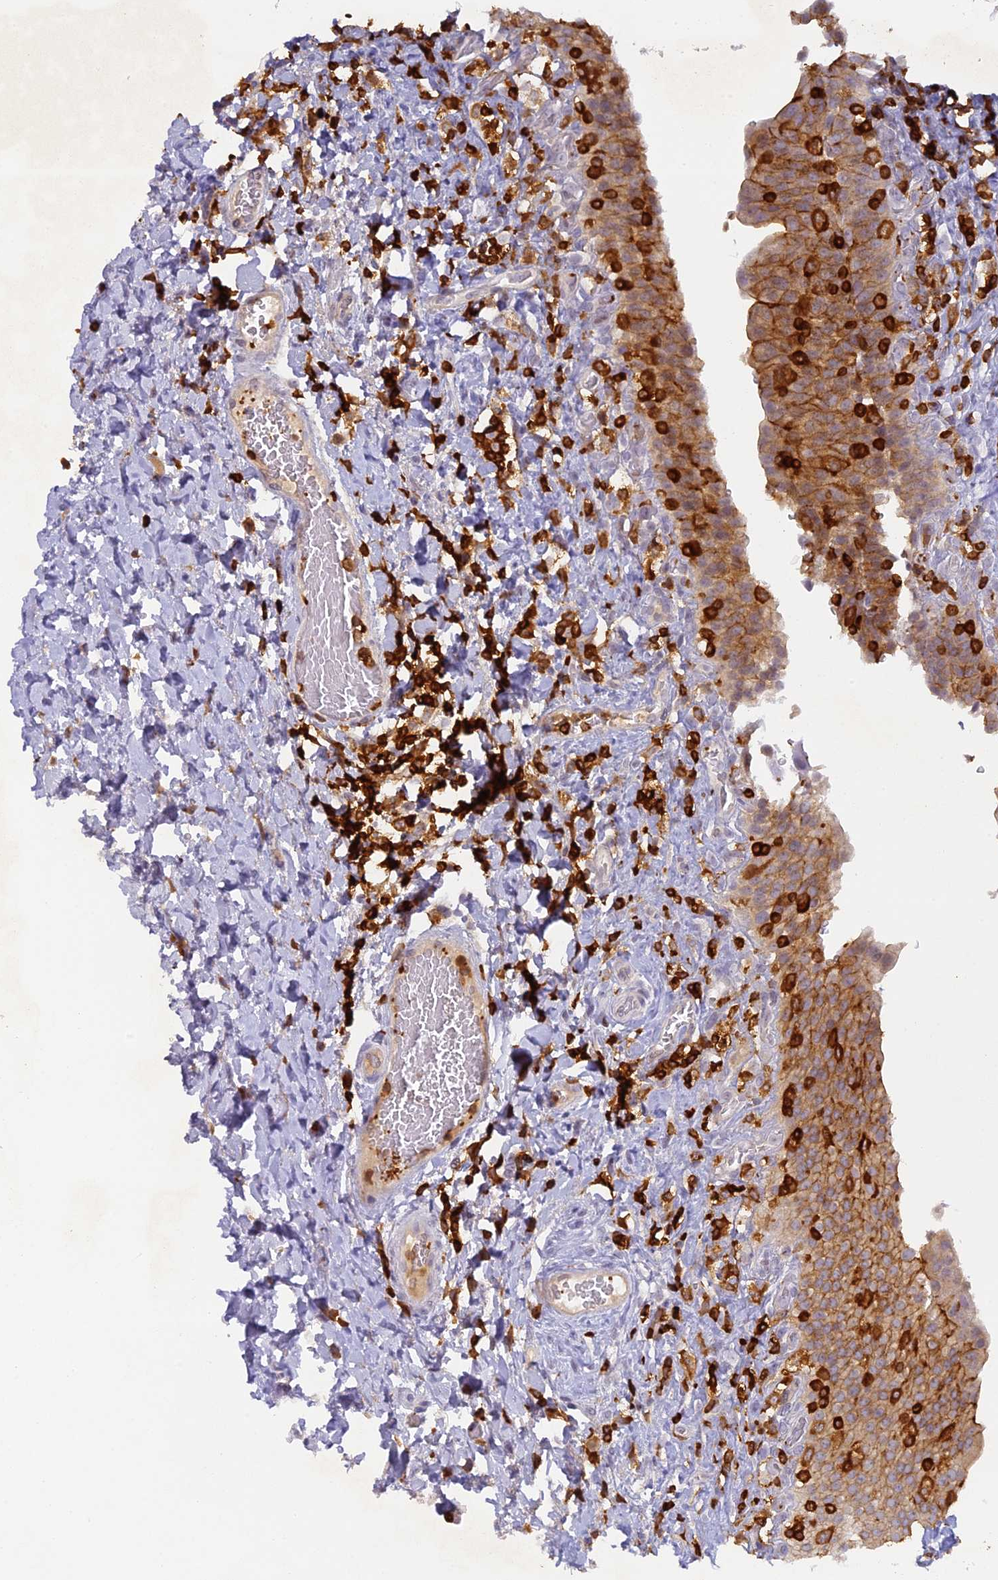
{"staining": {"intensity": "moderate", "quantity": "25%-75%", "location": "cytoplasmic/membranous"}, "tissue": "urinary bladder", "cell_type": "Urothelial cells", "image_type": "normal", "snomed": [{"axis": "morphology", "description": "Normal tissue, NOS"}, {"axis": "morphology", "description": "Inflammation, NOS"}, {"axis": "topography", "description": "Urinary bladder"}], "caption": "The image reveals immunohistochemical staining of unremarkable urinary bladder. There is moderate cytoplasmic/membranous staining is present in approximately 25%-75% of urothelial cells.", "gene": "FYB1", "patient": {"sex": "male", "age": 64}}